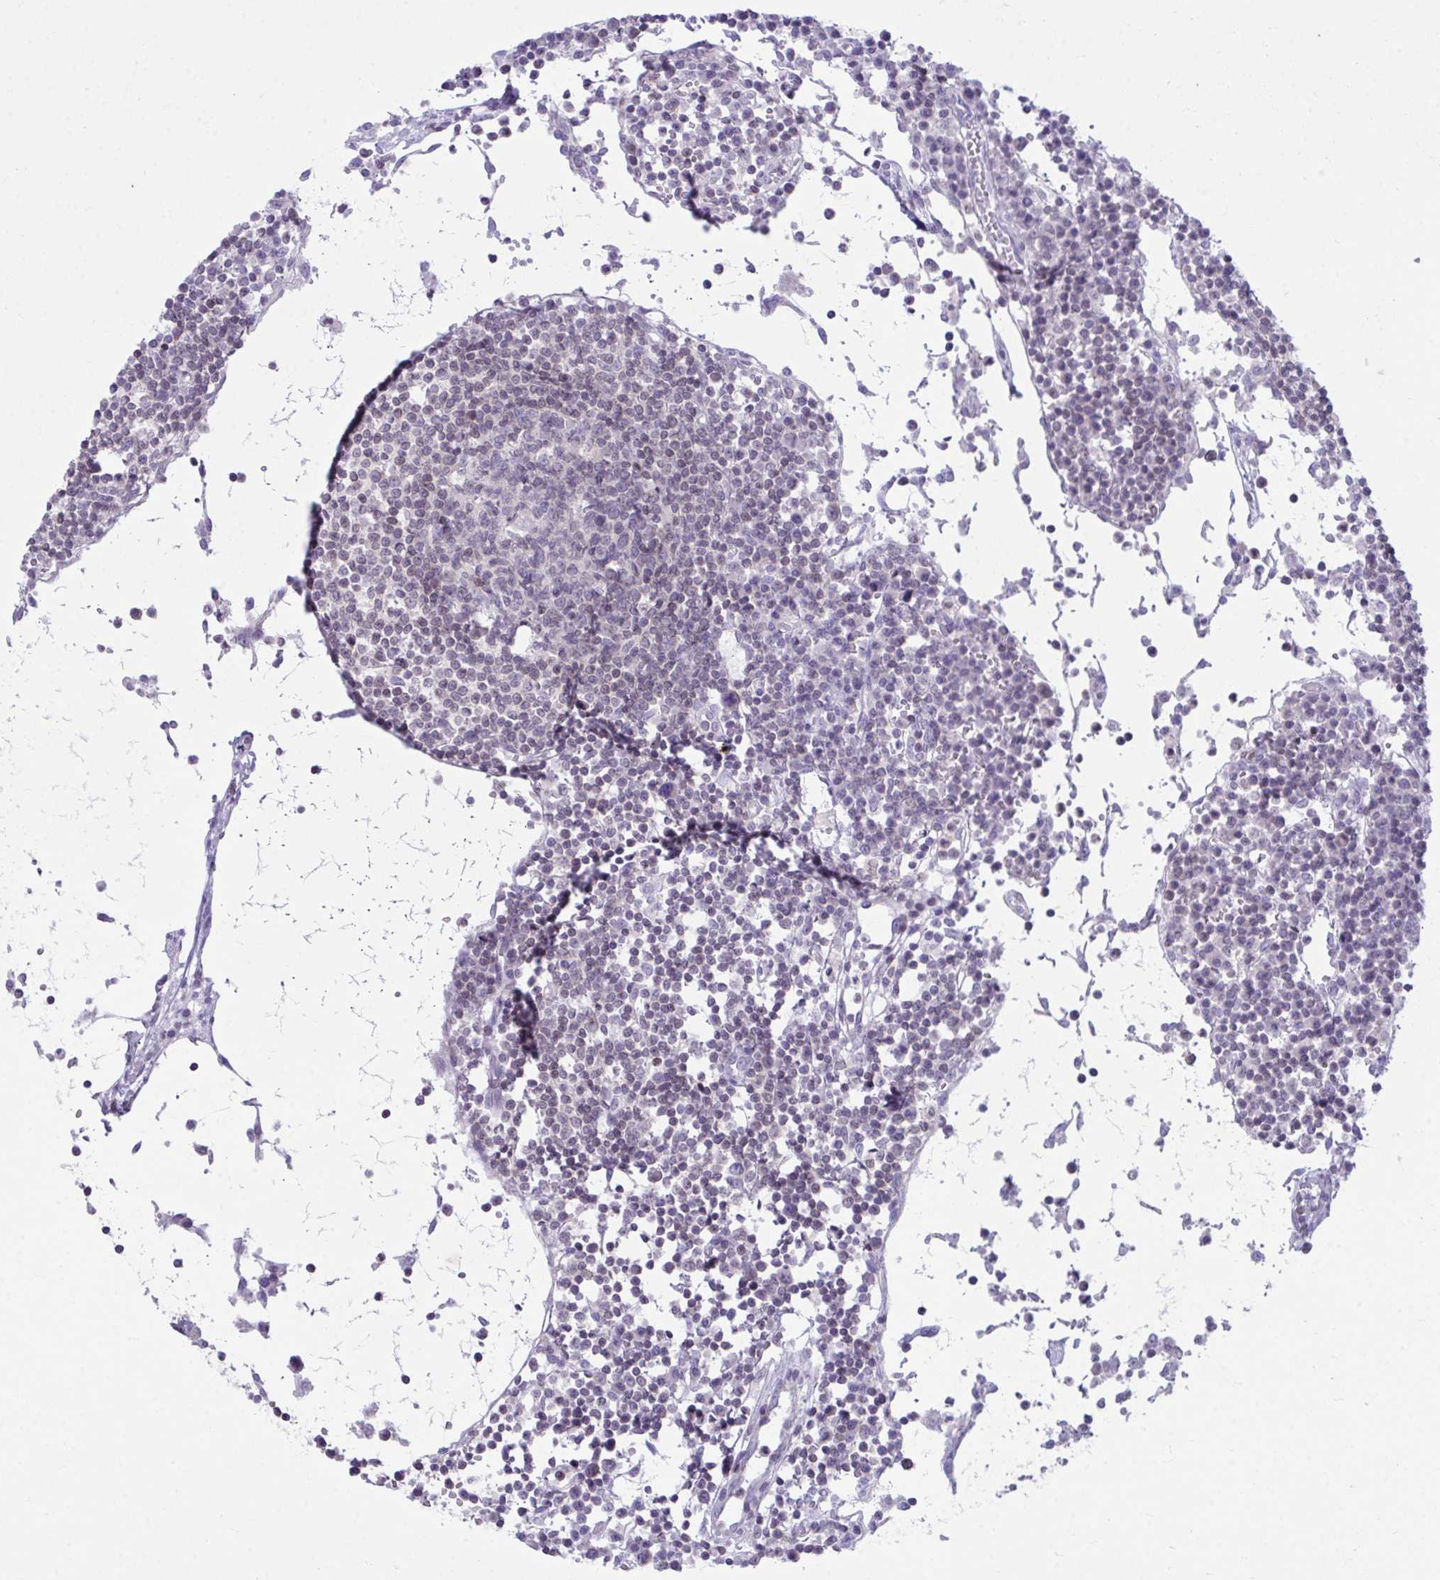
{"staining": {"intensity": "negative", "quantity": "none", "location": "none"}, "tissue": "lymph node", "cell_type": "Germinal center cells", "image_type": "normal", "snomed": [{"axis": "morphology", "description": "Normal tissue, NOS"}, {"axis": "topography", "description": "Lymph node"}], "caption": "Histopathology image shows no significant protein positivity in germinal center cells of benign lymph node. (DAB (3,3'-diaminobenzidine) immunohistochemistry (IHC), high magnification).", "gene": "OR7A5", "patient": {"sex": "female", "age": 78}}